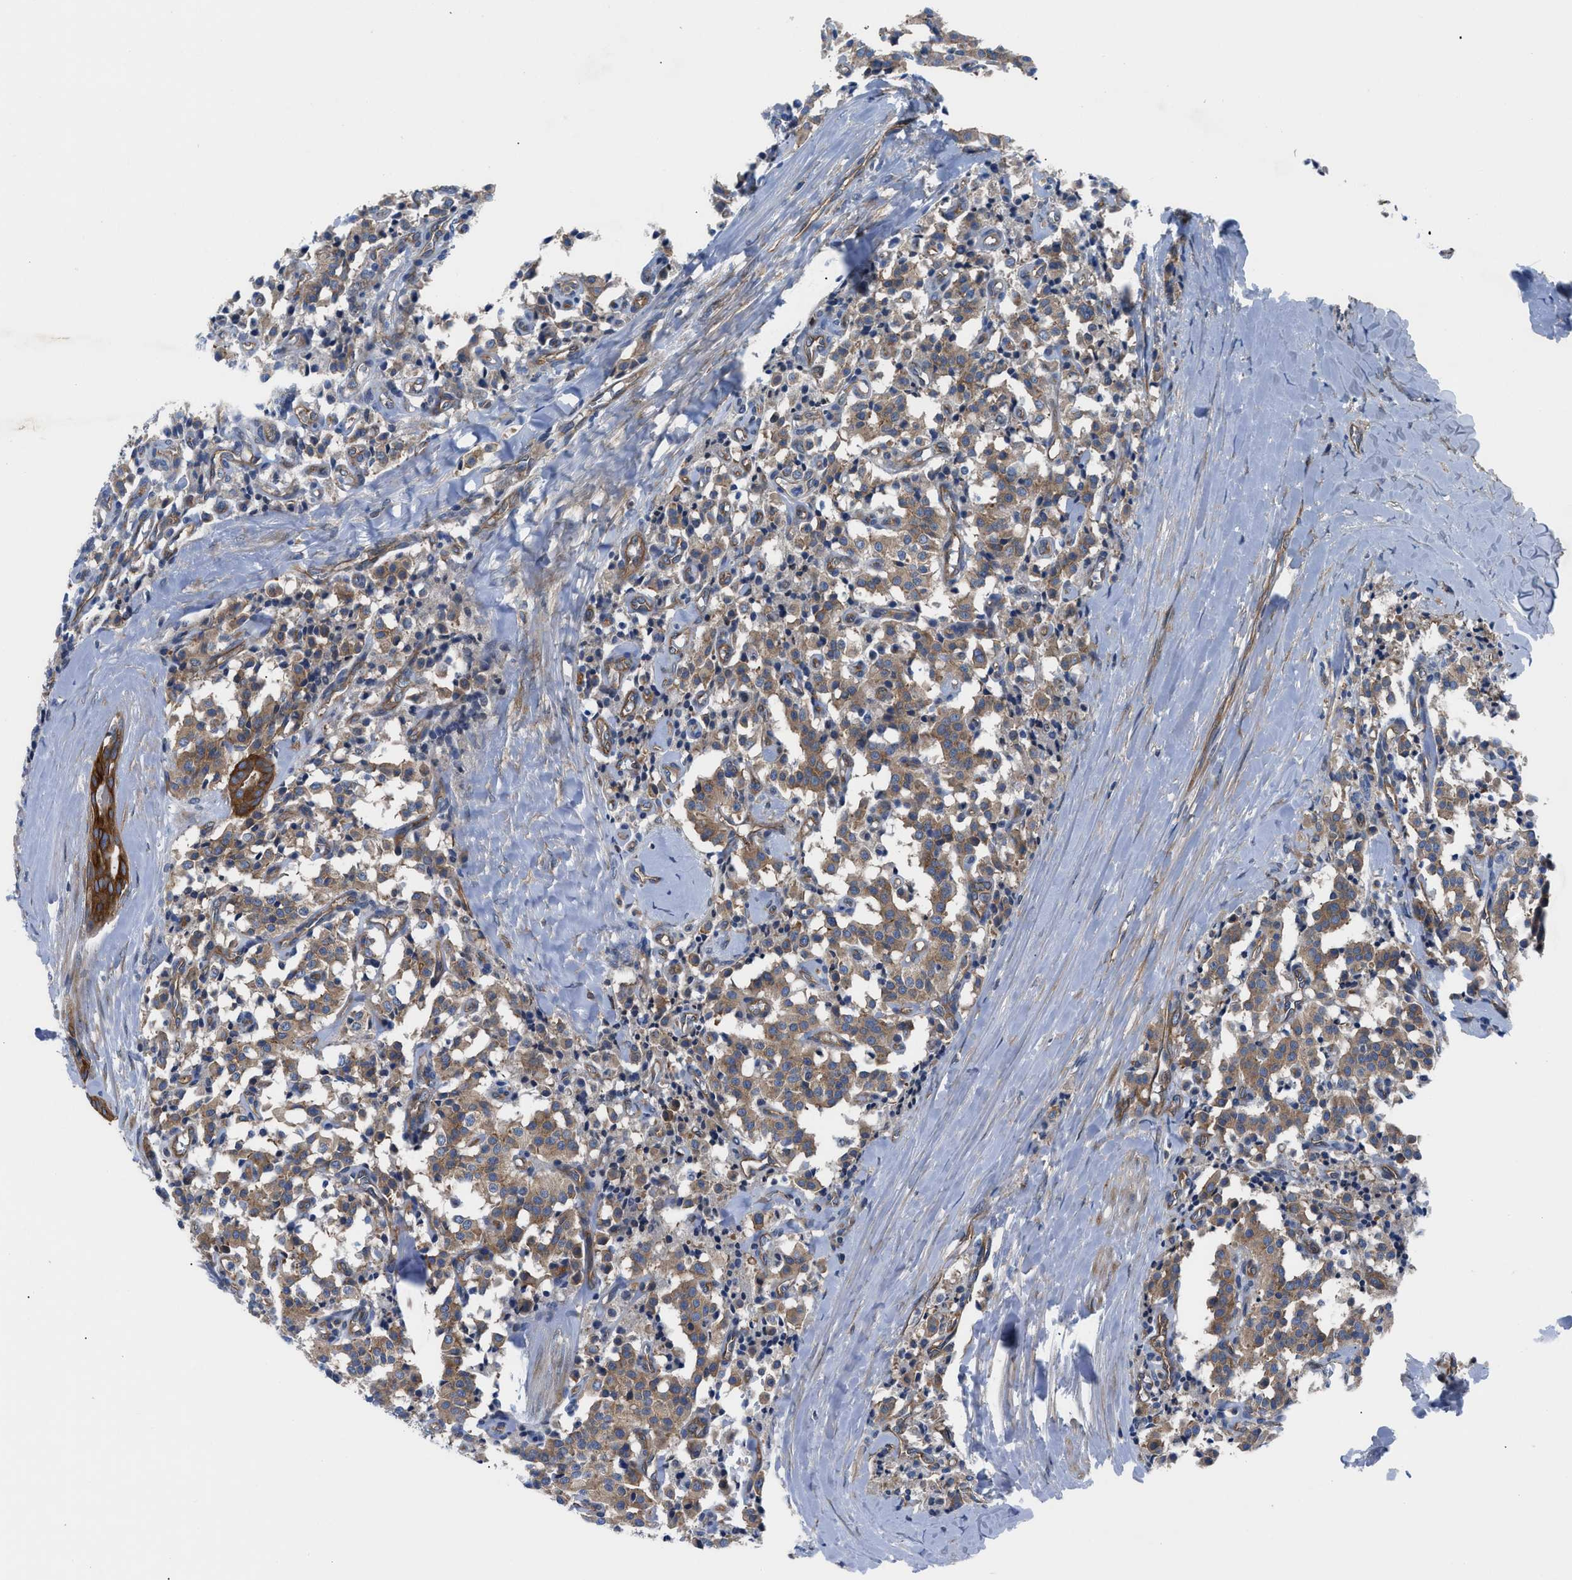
{"staining": {"intensity": "moderate", "quantity": ">75%", "location": "cytoplasmic/membranous"}, "tissue": "carcinoid", "cell_type": "Tumor cells", "image_type": "cancer", "snomed": [{"axis": "morphology", "description": "Carcinoid, malignant, NOS"}, {"axis": "topography", "description": "Lung"}], "caption": "Tumor cells demonstrate medium levels of moderate cytoplasmic/membranous expression in about >75% of cells in human carcinoid (malignant).", "gene": "TRIP4", "patient": {"sex": "male", "age": 30}}